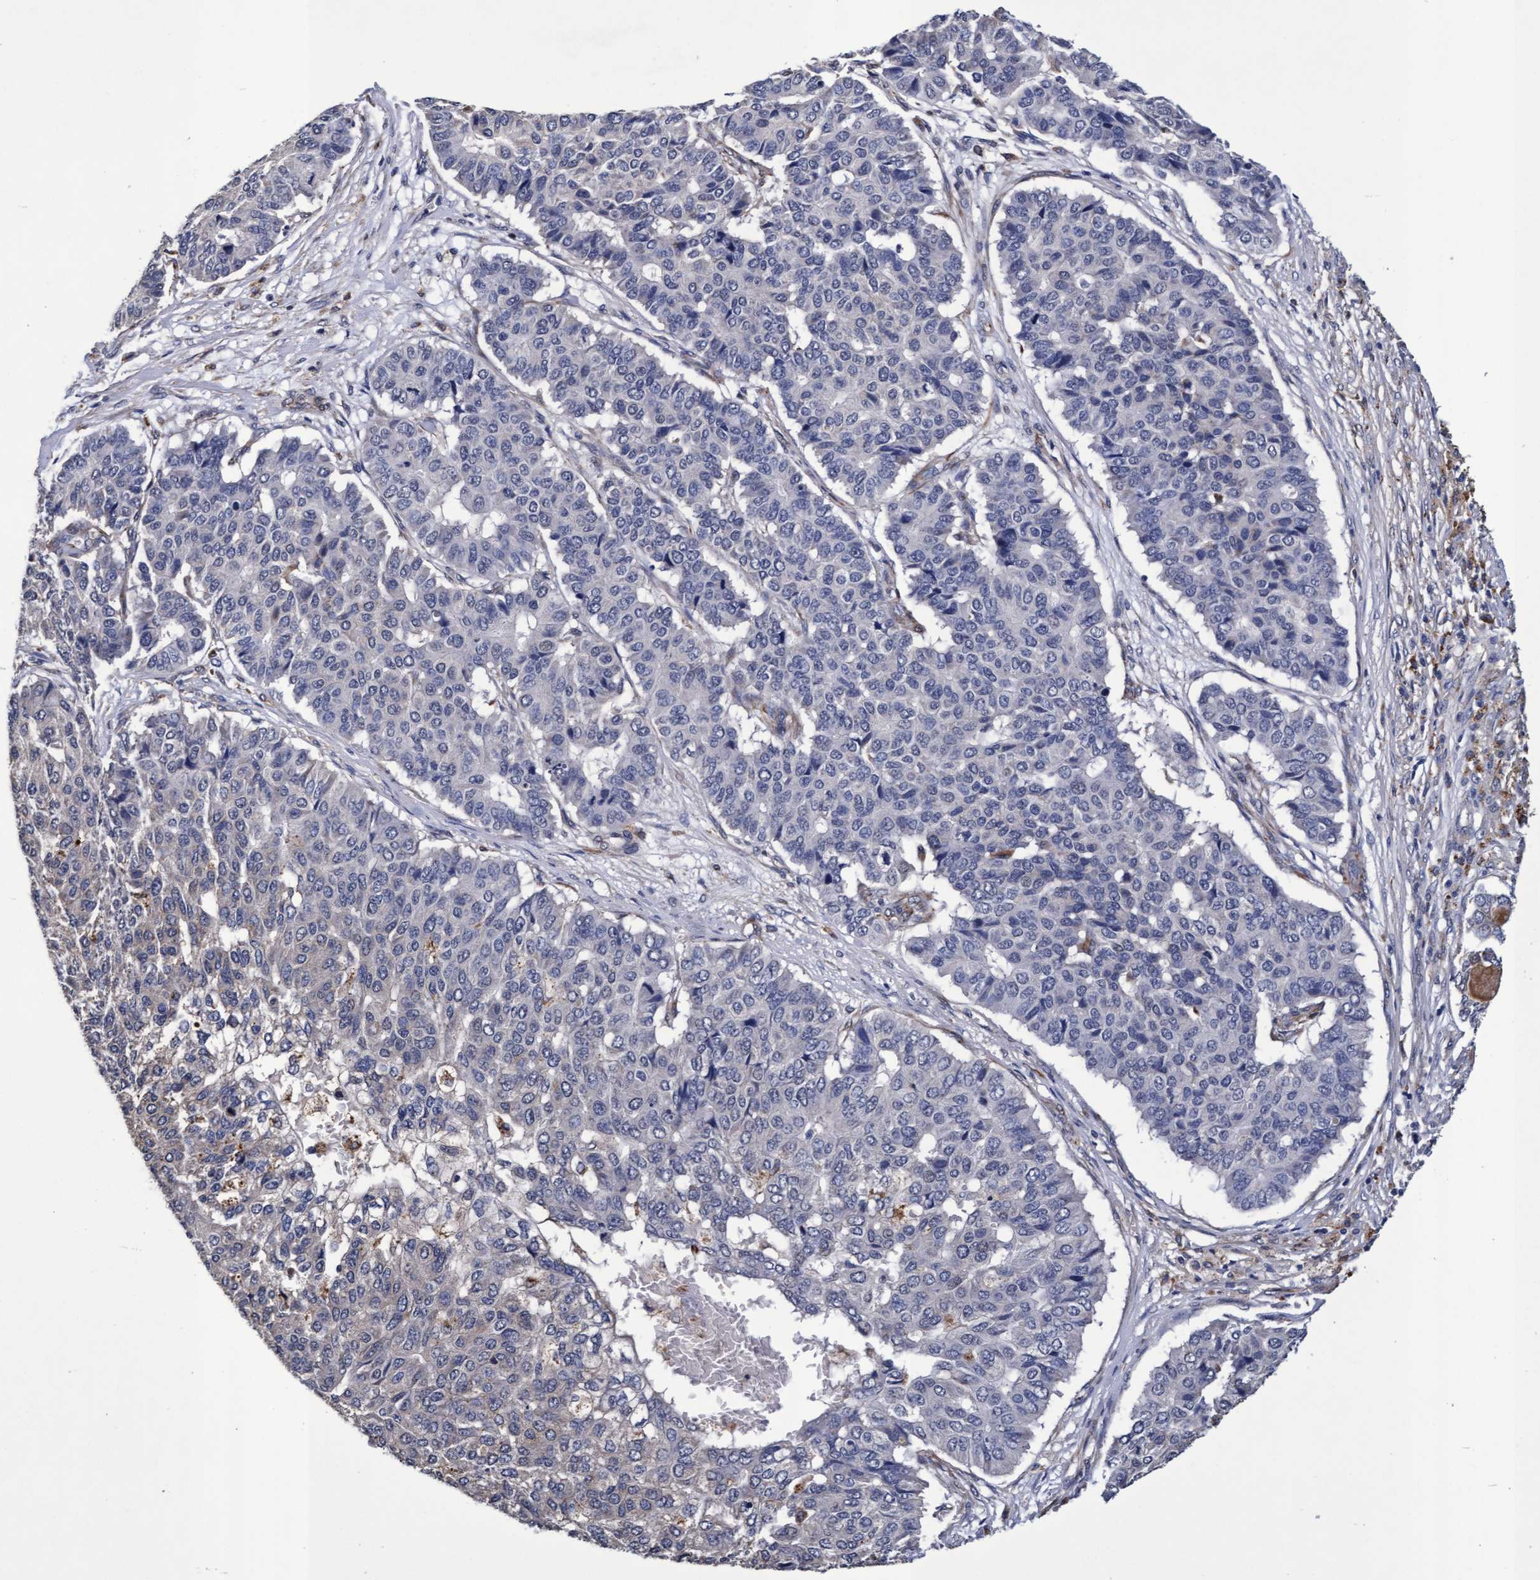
{"staining": {"intensity": "negative", "quantity": "none", "location": "none"}, "tissue": "pancreatic cancer", "cell_type": "Tumor cells", "image_type": "cancer", "snomed": [{"axis": "morphology", "description": "Adenocarcinoma, NOS"}, {"axis": "topography", "description": "Pancreas"}], "caption": "Tumor cells show no significant staining in pancreatic cancer. (Brightfield microscopy of DAB immunohistochemistry (IHC) at high magnification).", "gene": "CPQ", "patient": {"sex": "male", "age": 50}}